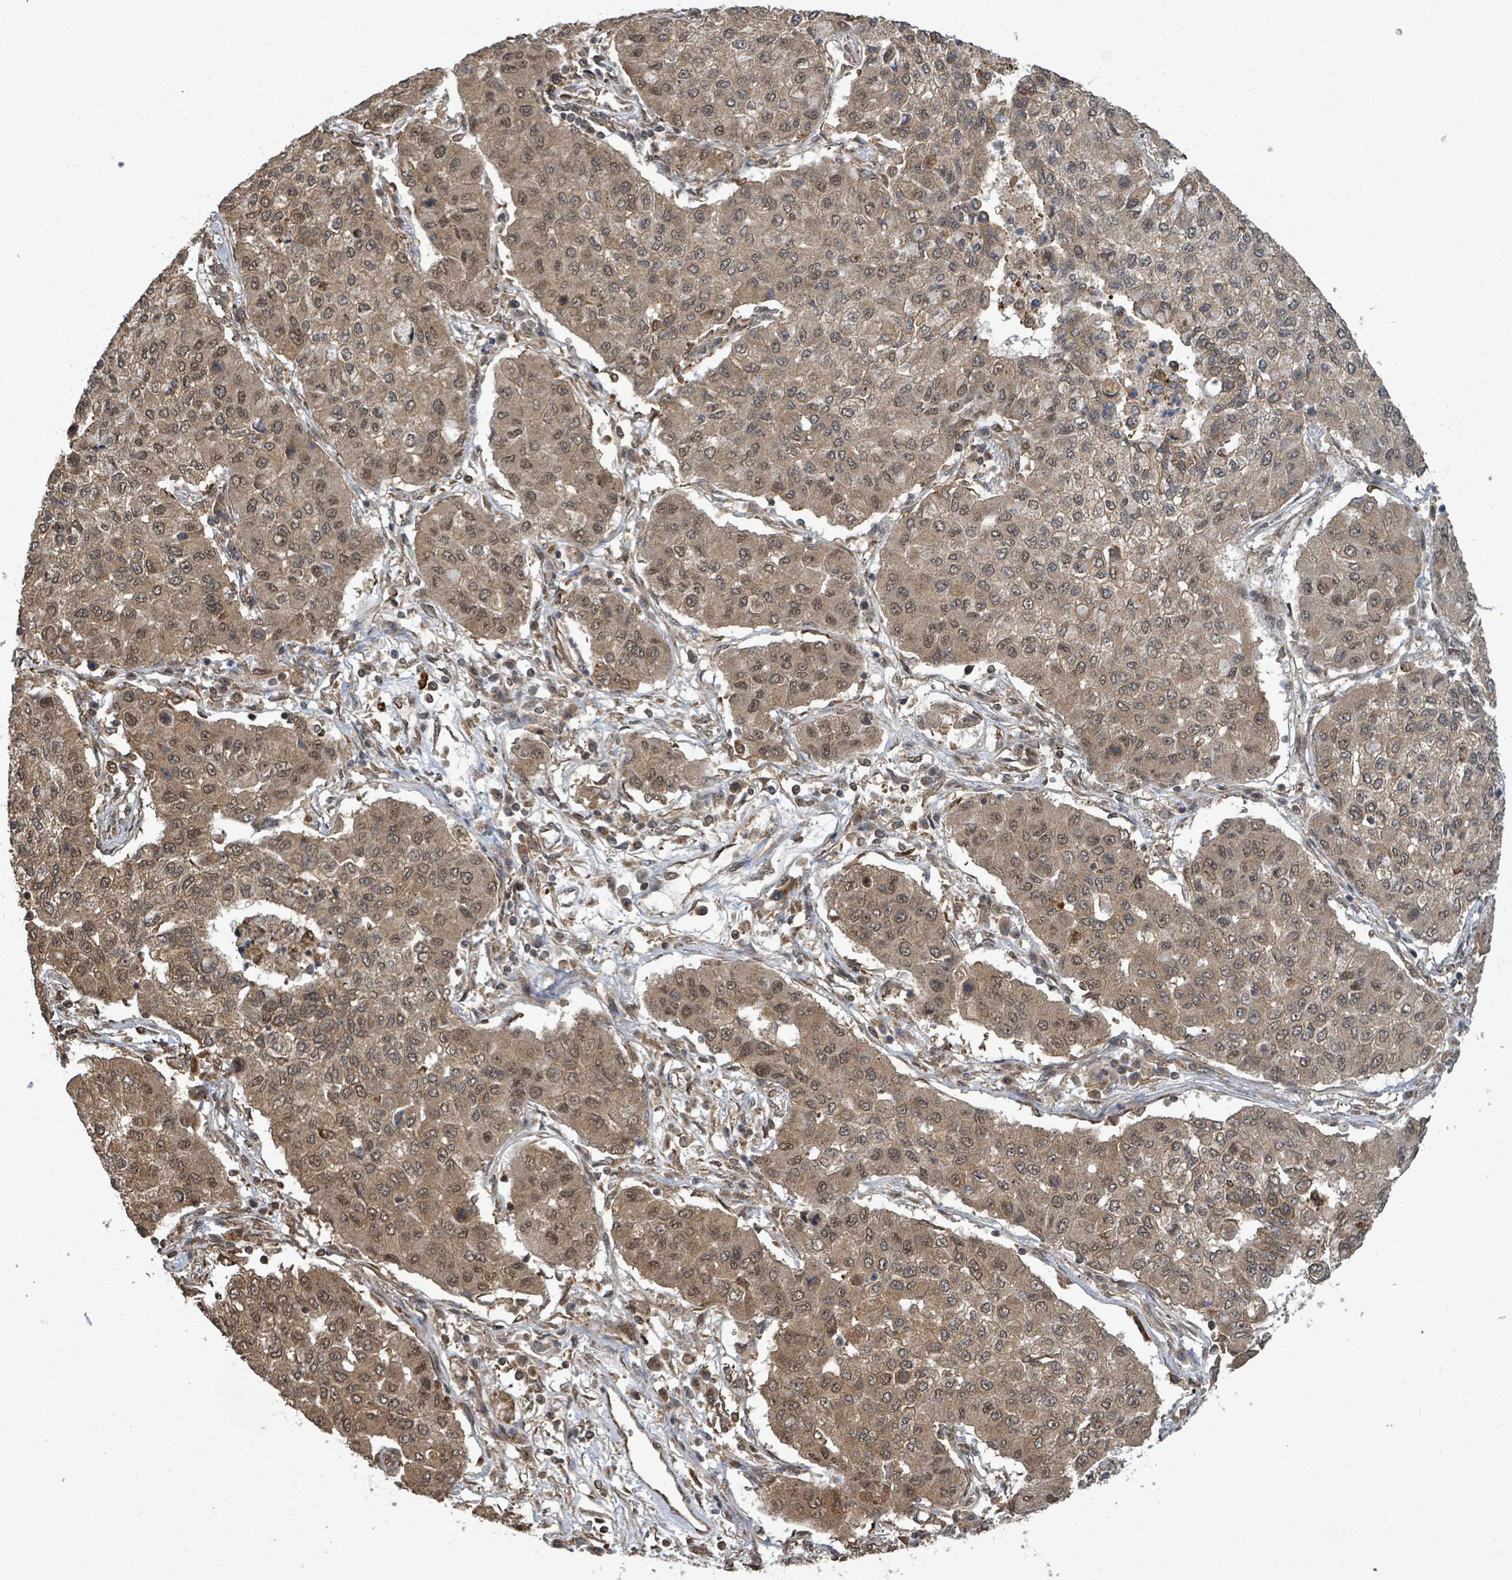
{"staining": {"intensity": "moderate", "quantity": ">75%", "location": "cytoplasmic/membranous,nuclear"}, "tissue": "lung cancer", "cell_type": "Tumor cells", "image_type": "cancer", "snomed": [{"axis": "morphology", "description": "Squamous cell carcinoma, NOS"}, {"axis": "topography", "description": "Lung"}], "caption": "DAB immunohistochemical staining of human lung cancer exhibits moderate cytoplasmic/membranous and nuclear protein positivity in approximately >75% of tumor cells. The staining was performed using DAB (3,3'-diaminobenzidine) to visualize the protein expression in brown, while the nuclei were stained in blue with hematoxylin (Magnification: 20x).", "gene": "KLC1", "patient": {"sex": "male", "age": 74}}